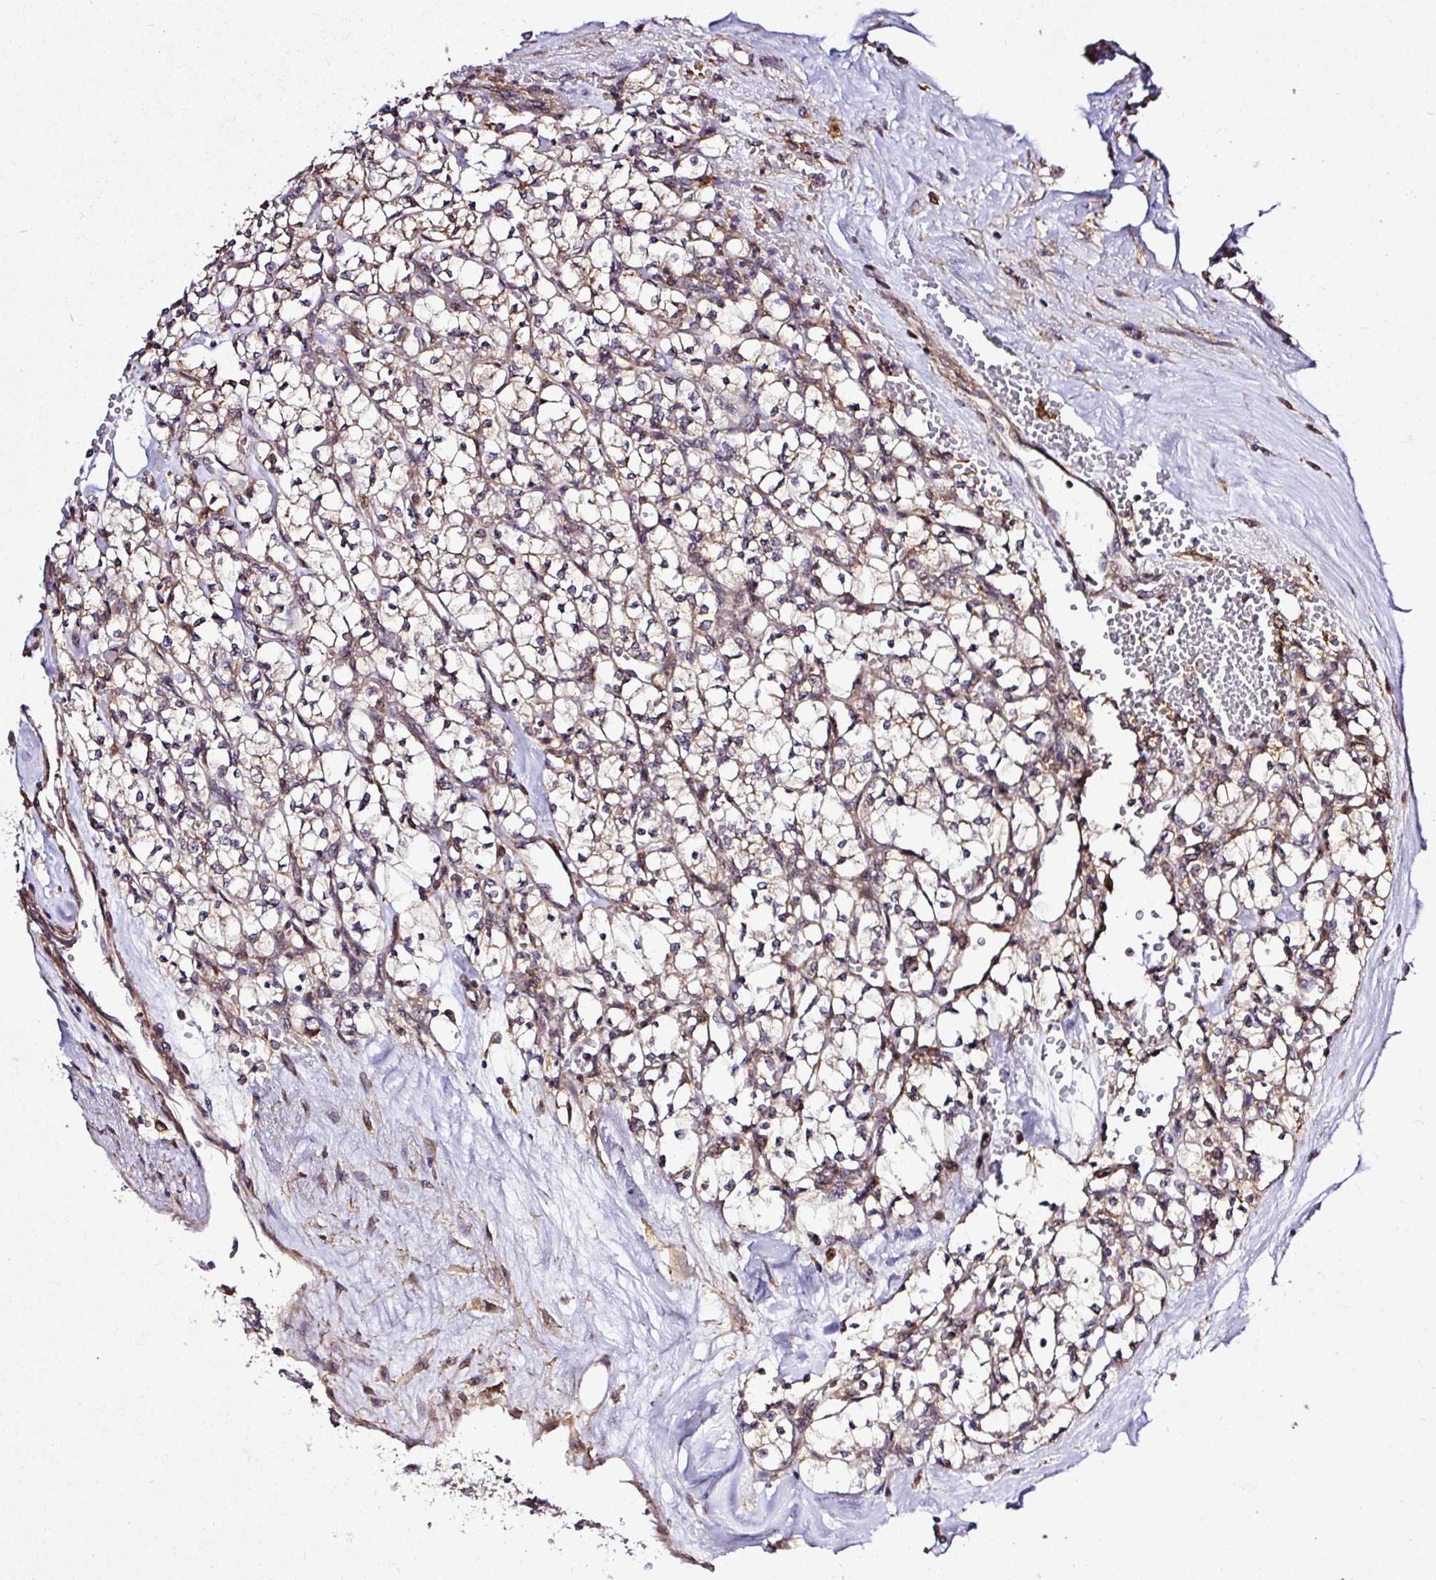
{"staining": {"intensity": "weak", "quantity": "<25%", "location": "cytoplasmic/membranous"}, "tissue": "renal cancer", "cell_type": "Tumor cells", "image_type": "cancer", "snomed": [{"axis": "morphology", "description": "Adenocarcinoma, NOS"}, {"axis": "topography", "description": "Kidney"}], "caption": "Image shows no protein positivity in tumor cells of renal cancer (adenocarcinoma) tissue.", "gene": "FAM153A", "patient": {"sex": "female", "age": 64}}